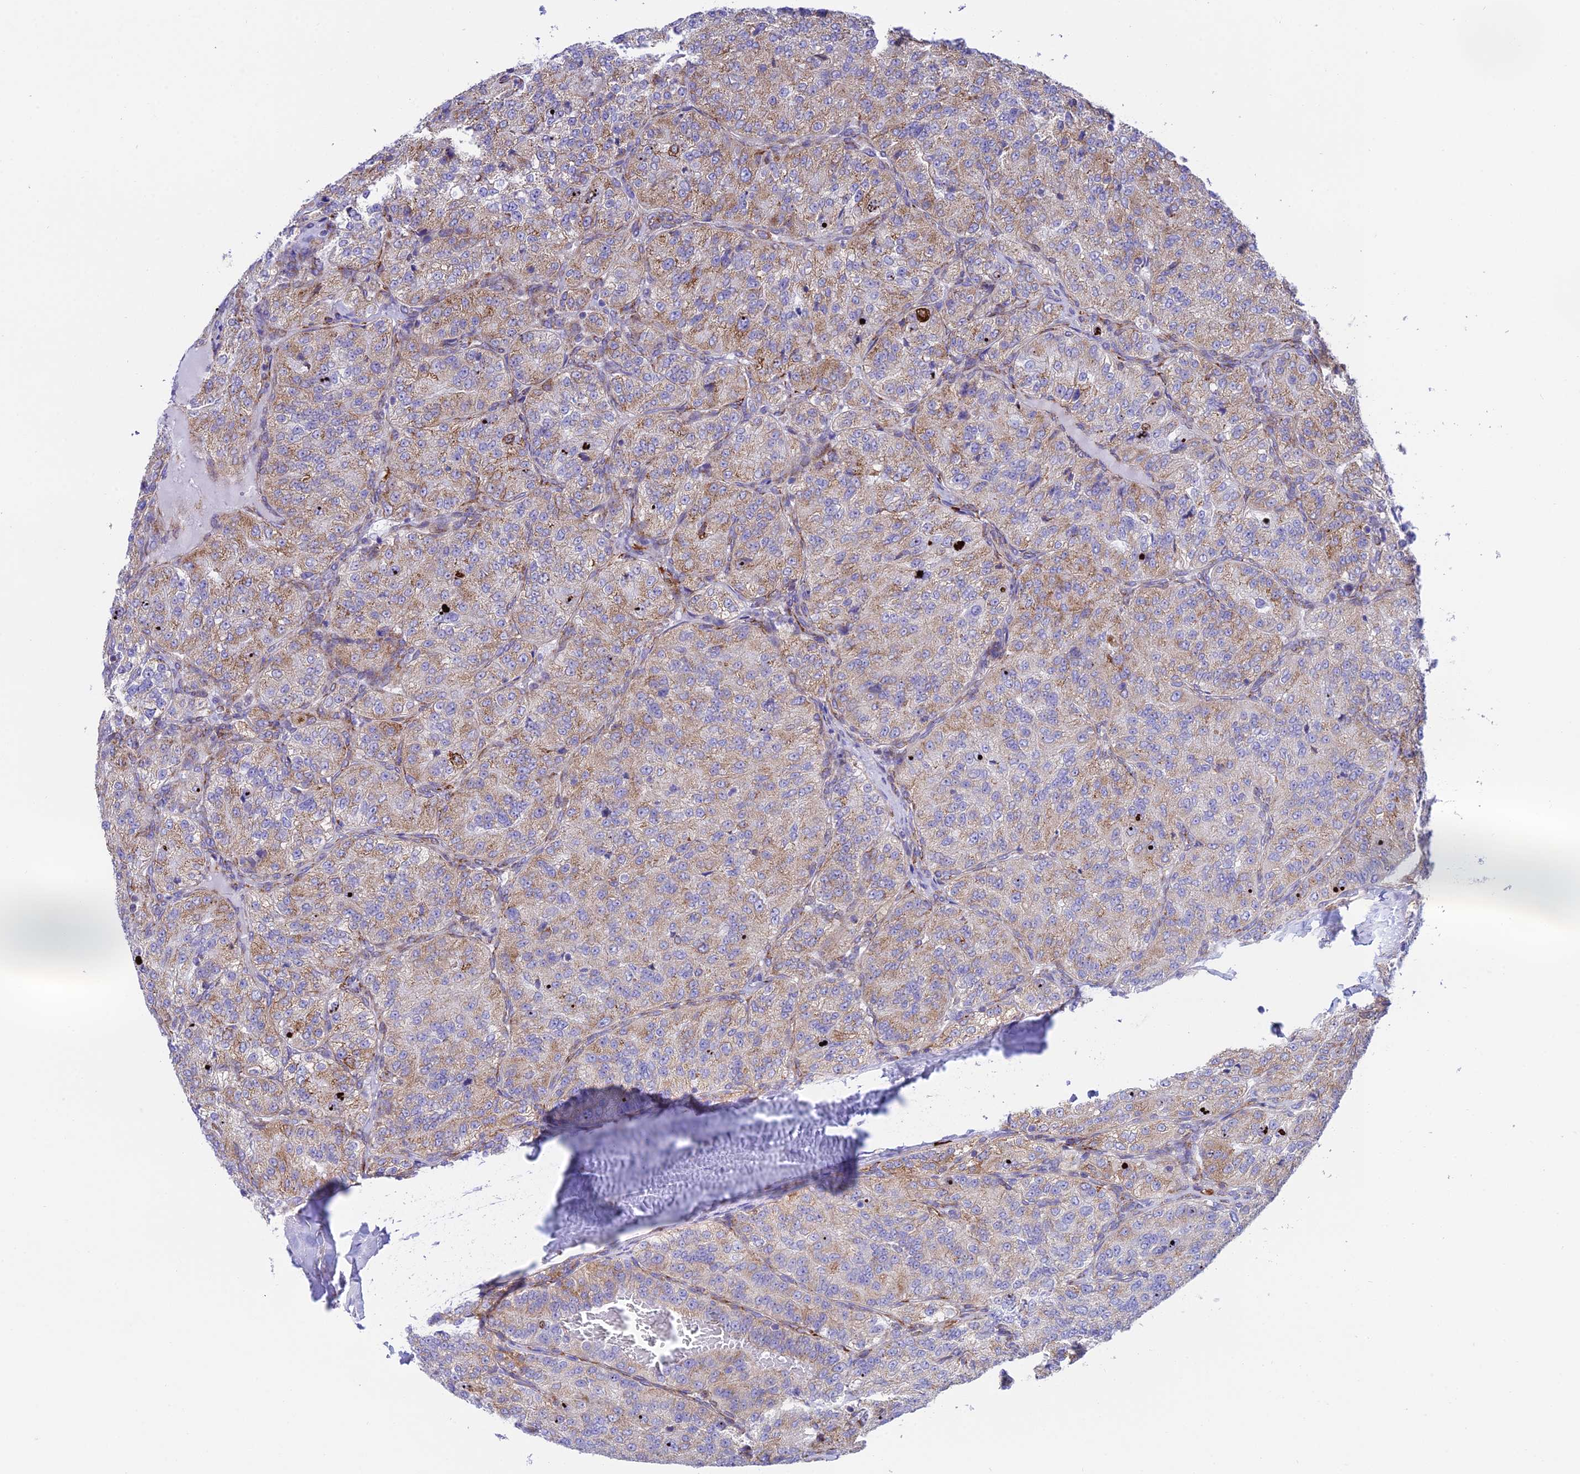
{"staining": {"intensity": "weak", "quantity": "25%-75%", "location": "cytoplasmic/membranous"}, "tissue": "renal cancer", "cell_type": "Tumor cells", "image_type": "cancer", "snomed": [{"axis": "morphology", "description": "Adenocarcinoma, NOS"}, {"axis": "topography", "description": "Kidney"}], "caption": "DAB (3,3'-diaminobenzidine) immunohistochemical staining of renal adenocarcinoma demonstrates weak cytoplasmic/membranous protein positivity in about 25%-75% of tumor cells.", "gene": "TUBGCP6", "patient": {"sex": "female", "age": 63}}